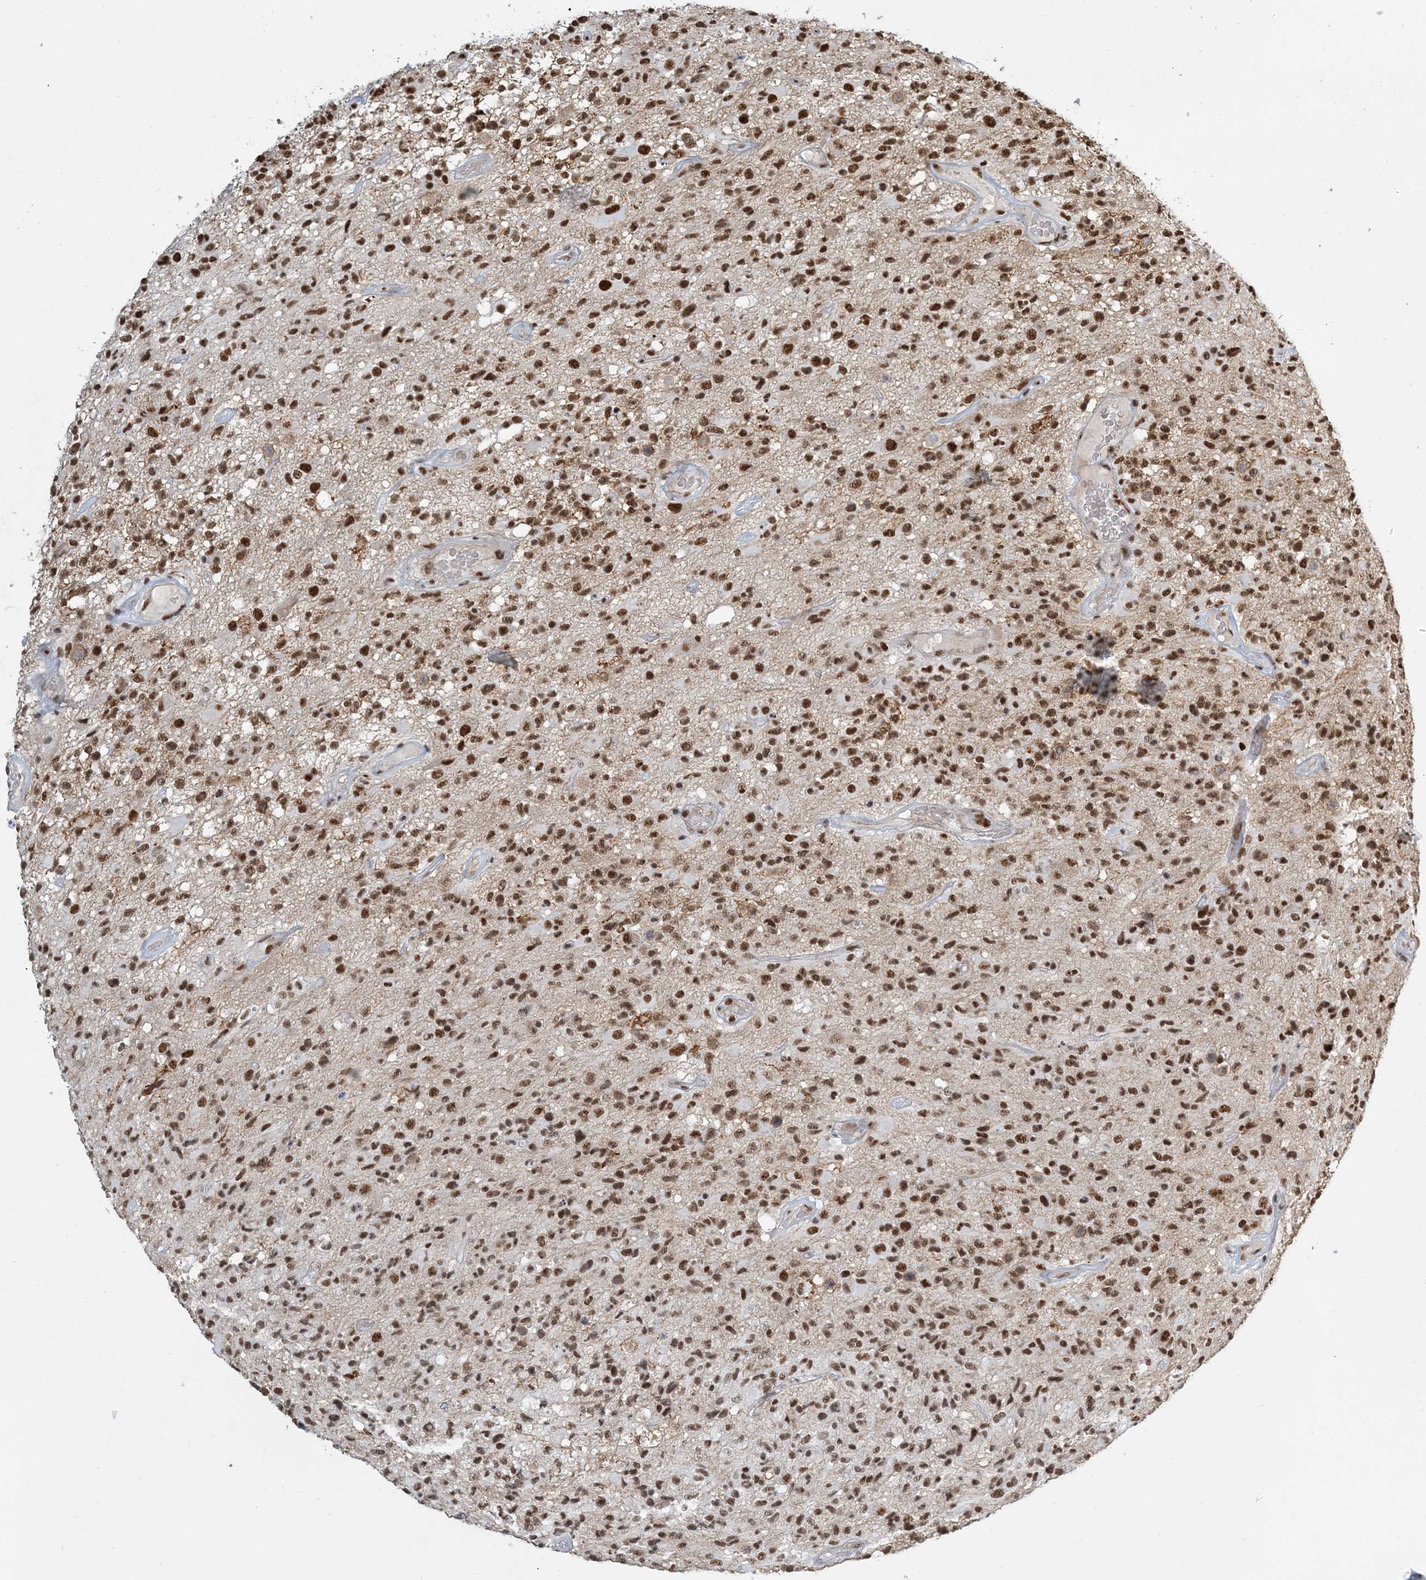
{"staining": {"intensity": "strong", "quantity": ">75%", "location": "nuclear"}, "tissue": "glioma", "cell_type": "Tumor cells", "image_type": "cancer", "snomed": [{"axis": "morphology", "description": "Glioma, malignant, High grade"}, {"axis": "morphology", "description": "Glioblastoma, NOS"}, {"axis": "topography", "description": "Brain"}], "caption": "Glioma stained for a protein reveals strong nuclear positivity in tumor cells.", "gene": "PLRG1", "patient": {"sex": "male", "age": 60}}